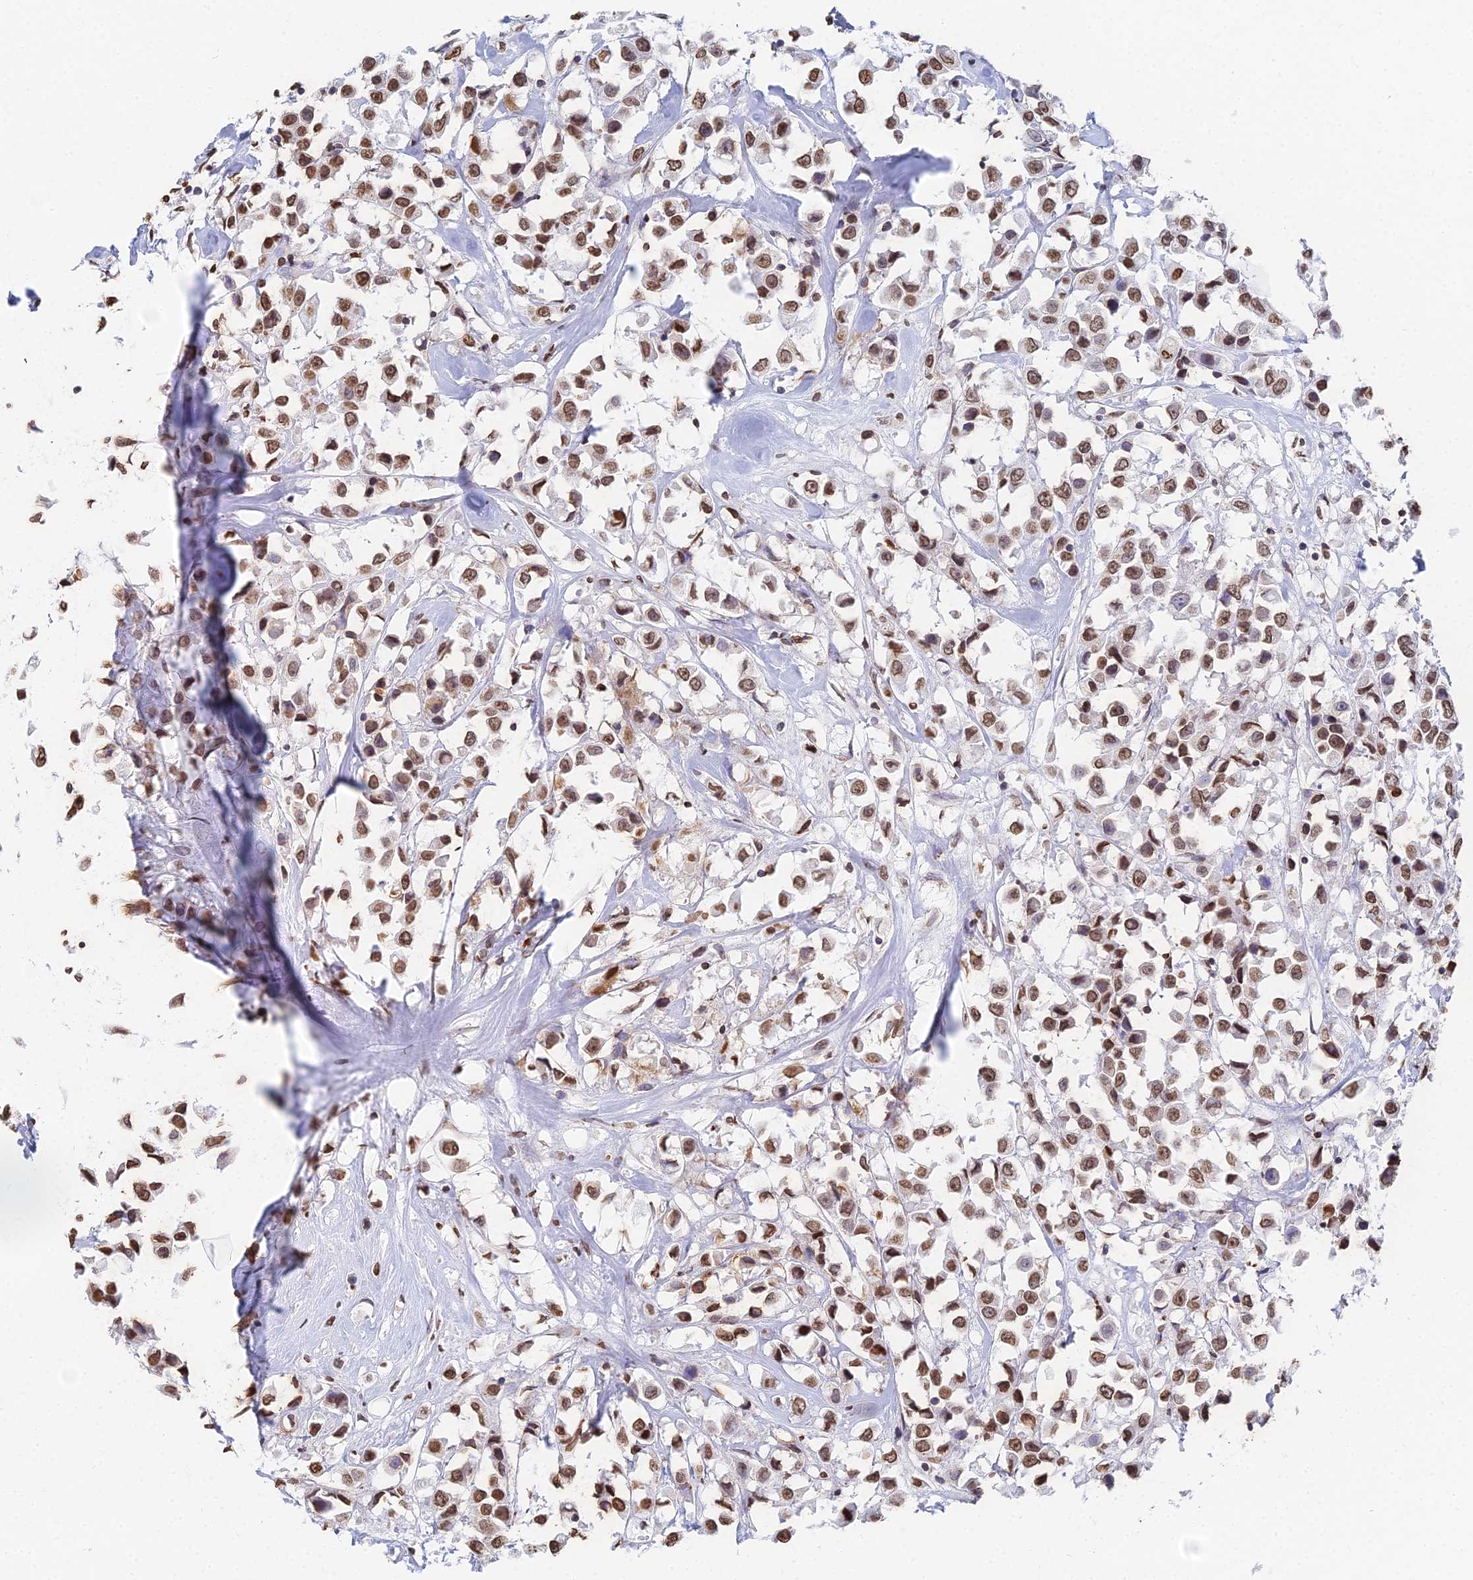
{"staining": {"intensity": "moderate", "quantity": ">75%", "location": "nuclear"}, "tissue": "breast cancer", "cell_type": "Tumor cells", "image_type": "cancer", "snomed": [{"axis": "morphology", "description": "Duct carcinoma"}, {"axis": "topography", "description": "Breast"}], "caption": "A micrograph showing moderate nuclear staining in about >75% of tumor cells in infiltrating ductal carcinoma (breast), as visualized by brown immunohistochemical staining.", "gene": "GBP3", "patient": {"sex": "female", "age": 61}}